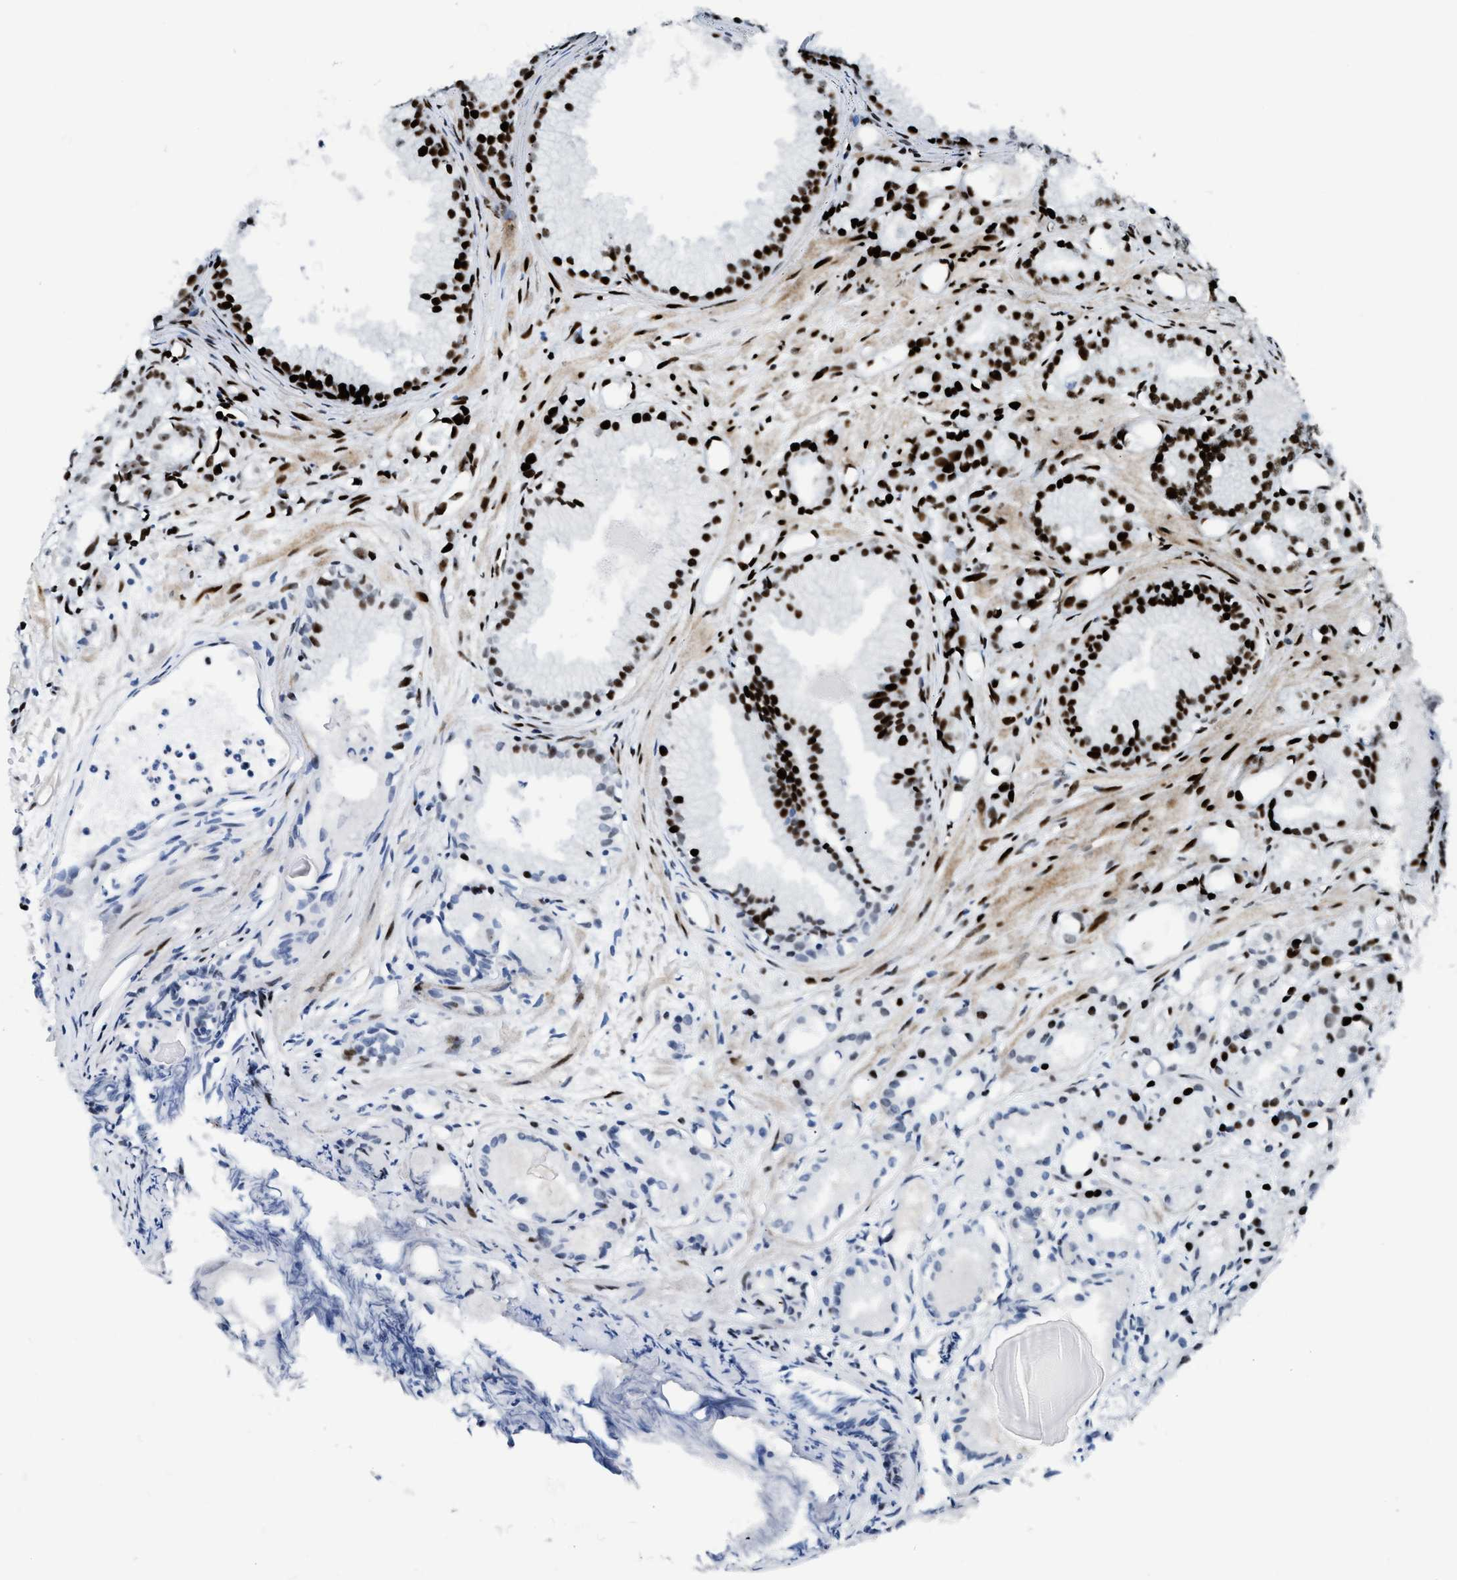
{"staining": {"intensity": "strong", "quantity": ">75%", "location": "nuclear"}, "tissue": "prostate cancer", "cell_type": "Tumor cells", "image_type": "cancer", "snomed": [{"axis": "morphology", "description": "Adenocarcinoma, Low grade"}, {"axis": "topography", "description": "Prostate"}], "caption": "Immunohistochemical staining of human prostate adenocarcinoma (low-grade) displays high levels of strong nuclear staining in approximately >75% of tumor cells.", "gene": "NONO", "patient": {"sex": "male", "age": 72}}